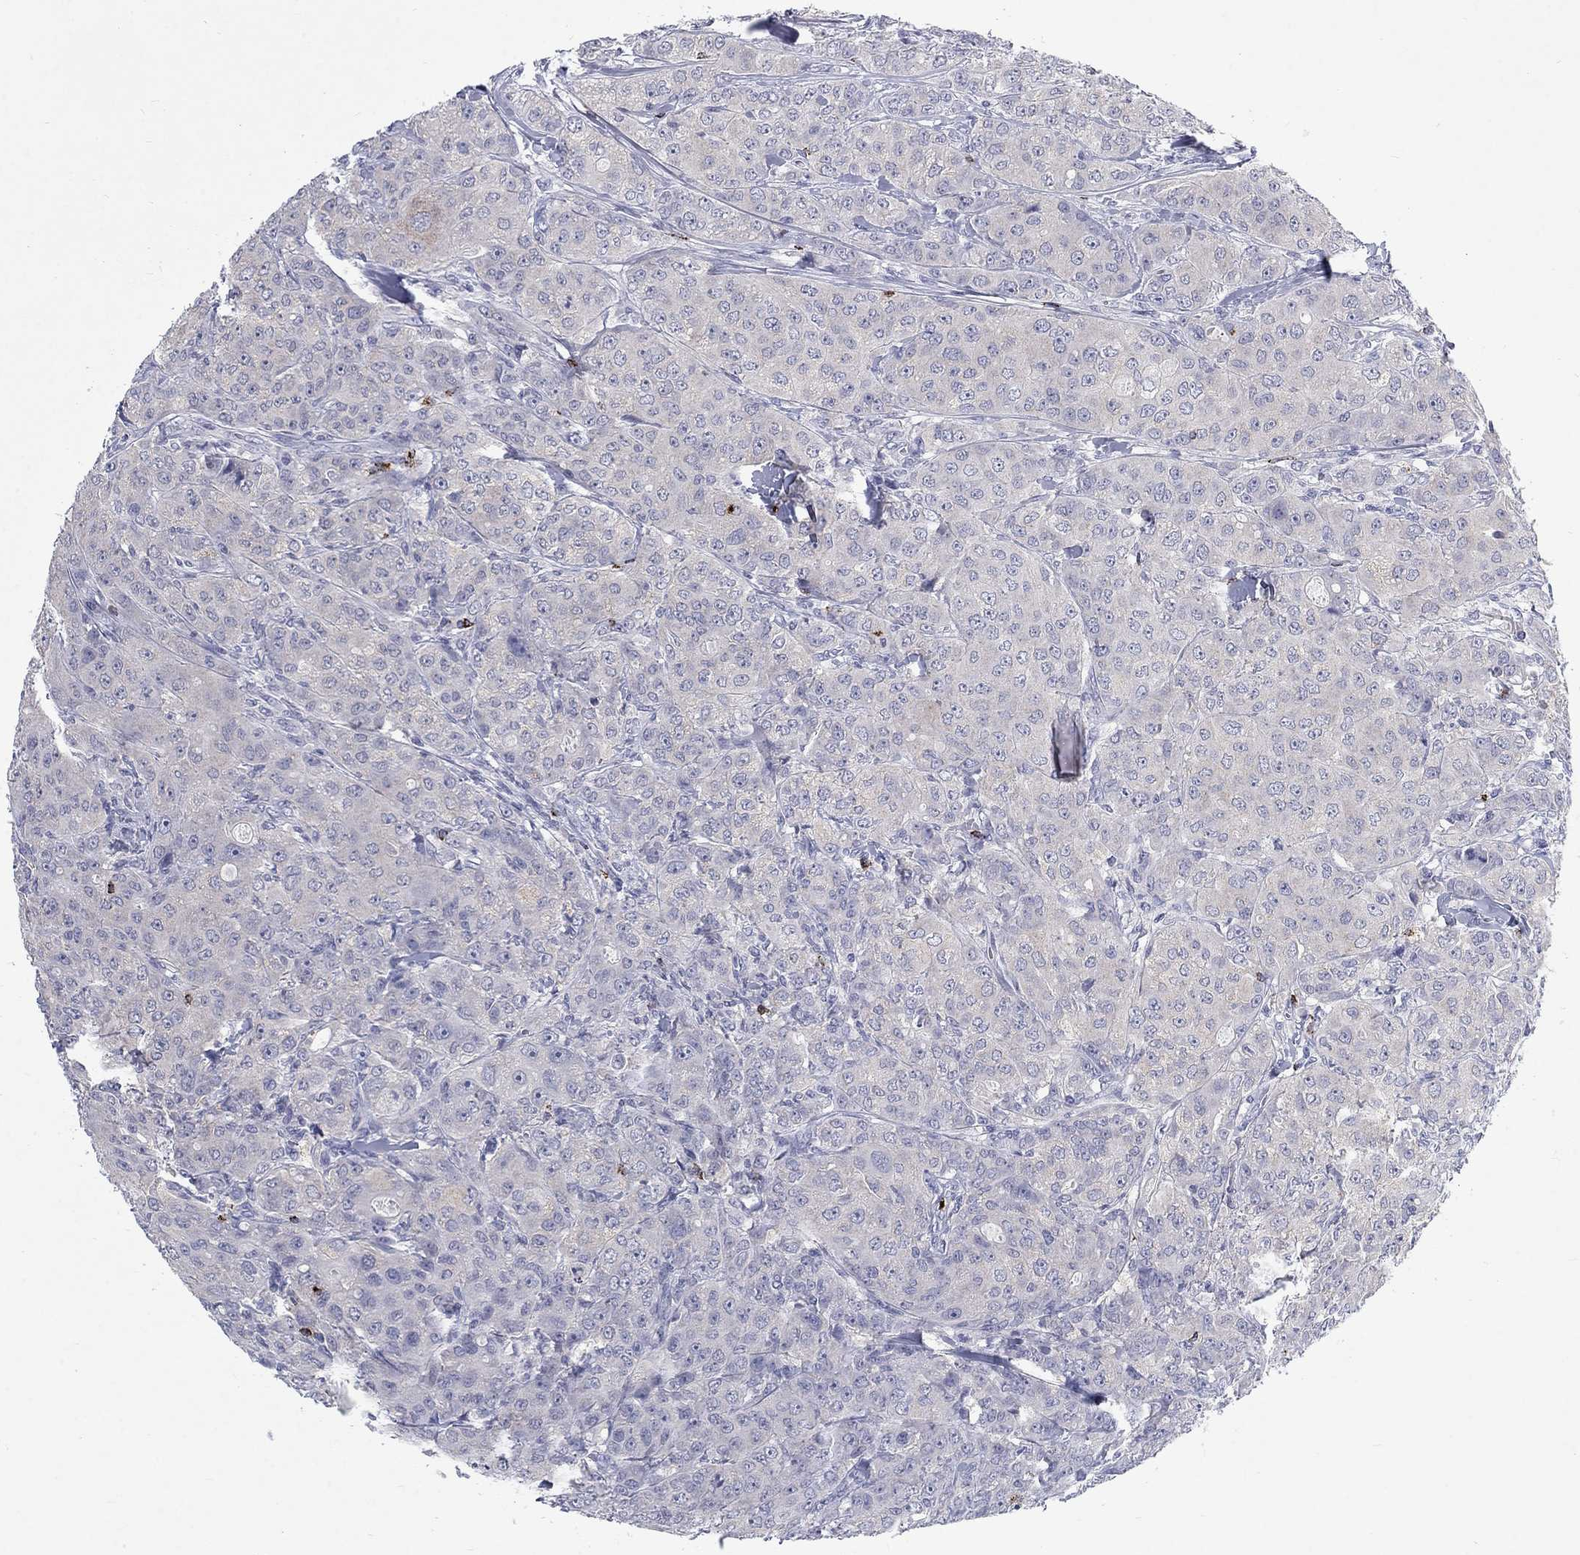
{"staining": {"intensity": "negative", "quantity": "none", "location": "none"}, "tissue": "breast cancer", "cell_type": "Tumor cells", "image_type": "cancer", "snomed": [{"axis": "morphology", "description": "Duct carcinoma"}, {"axis": "topography", "description": "Breast"}], "caption": "A photomicrograph of breast invasive ductal carcinoma stained for a protein demonstrates no brown staining in tumor cells. The staining is performed using DAB (3,3'-diaminobenzidine) brown chromogen with nuclei counter-stained in using hematoxylin.", "gene": "GZMA", "patient": {"sex": "female", "age": 43}}